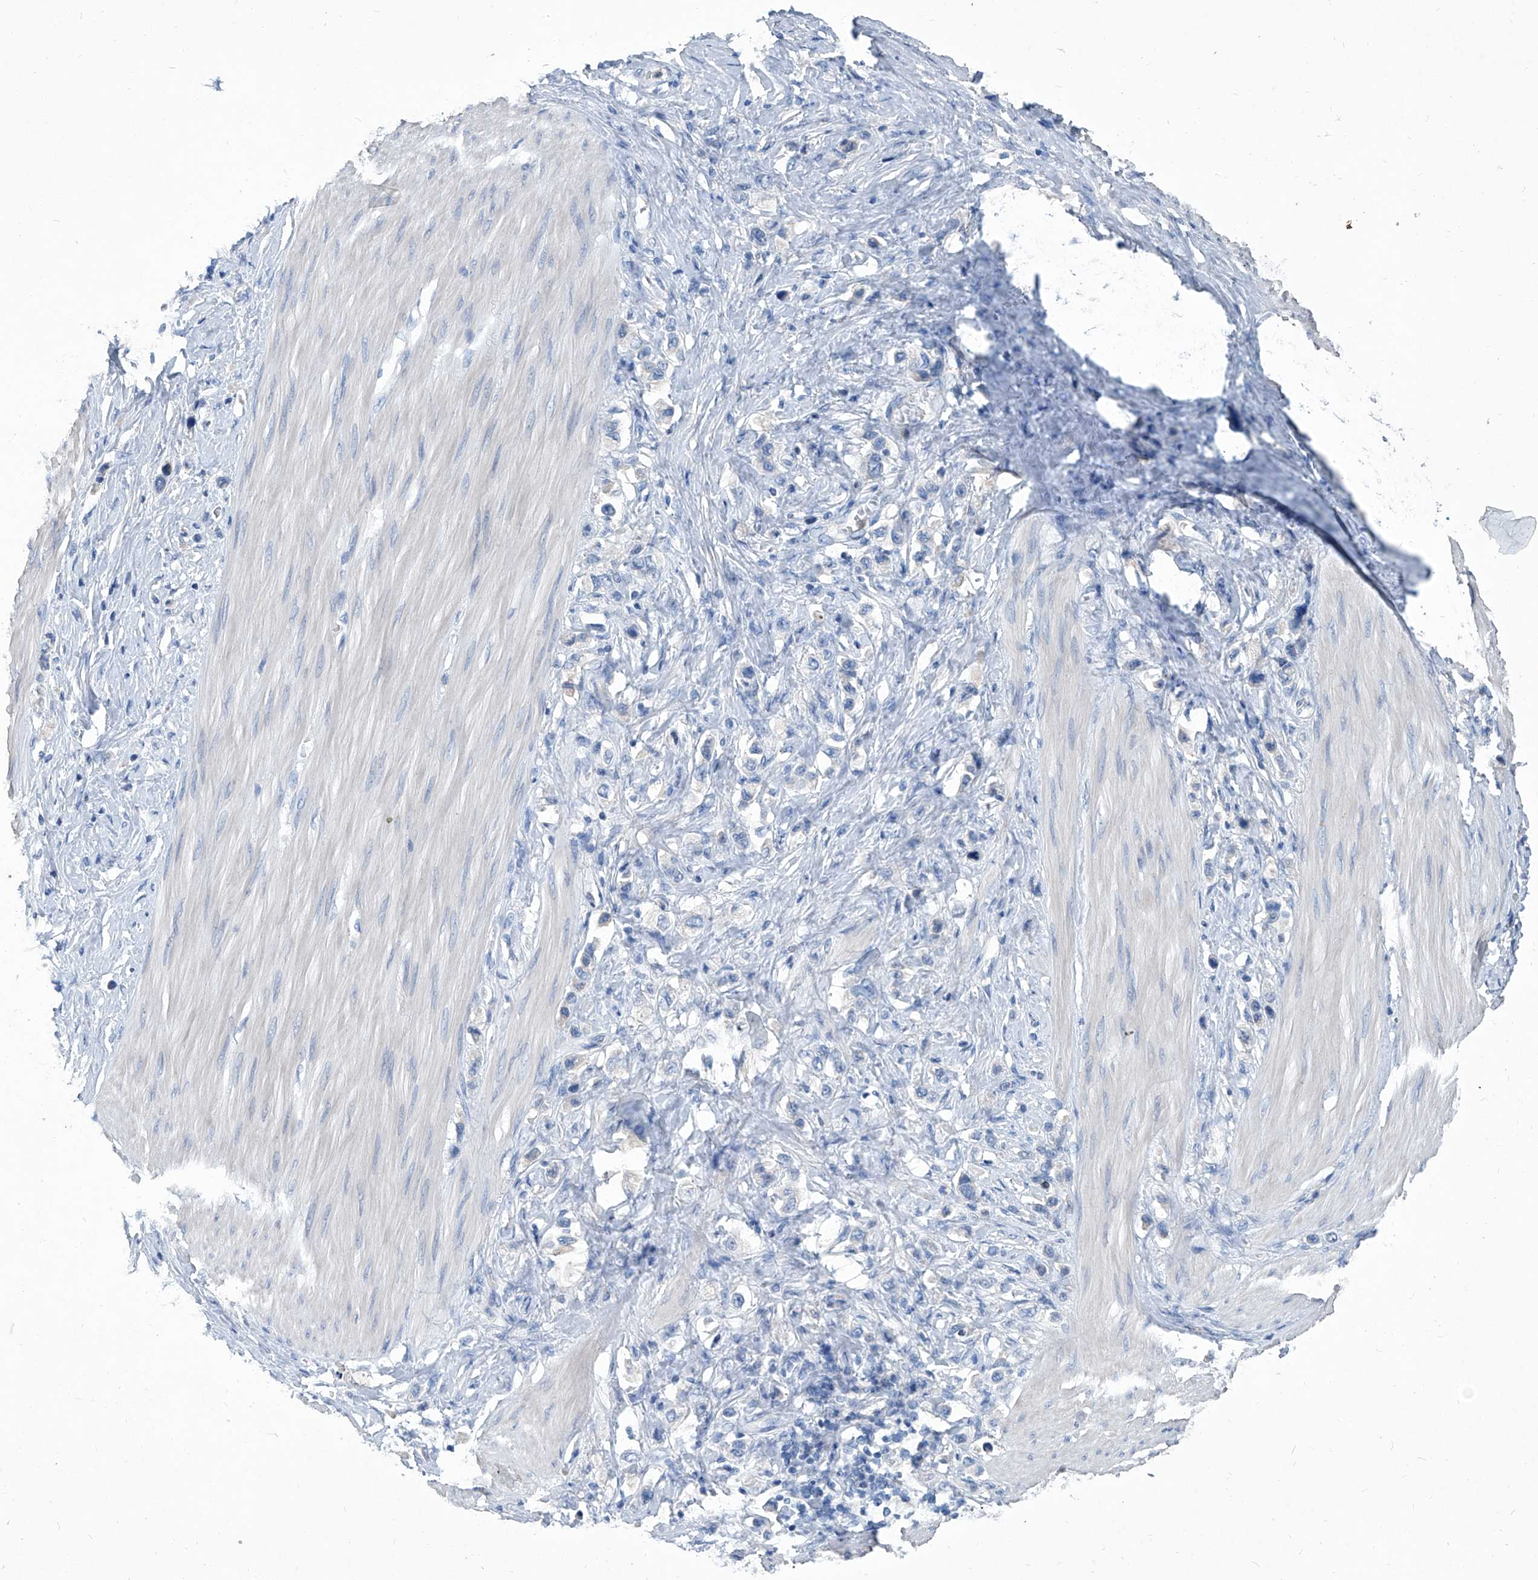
{"staining": {"intensity": "negative", "quantity": "none", "location": "none"}, "tissue": "stomach cancer", "cell_type": "Tumor cells", "image_type": "cancer", "snomed": [{"axis": "morphology", "description": "Adenocarcinoma, NOS"}, {"axis": "topography", "description": "Stomach"}], "caption": "Tumor cells show no significant protein positivity in stomach adenocarcinoma.", "gene": "MTARC1", "patient": {"sex": "female", "age": 65}}